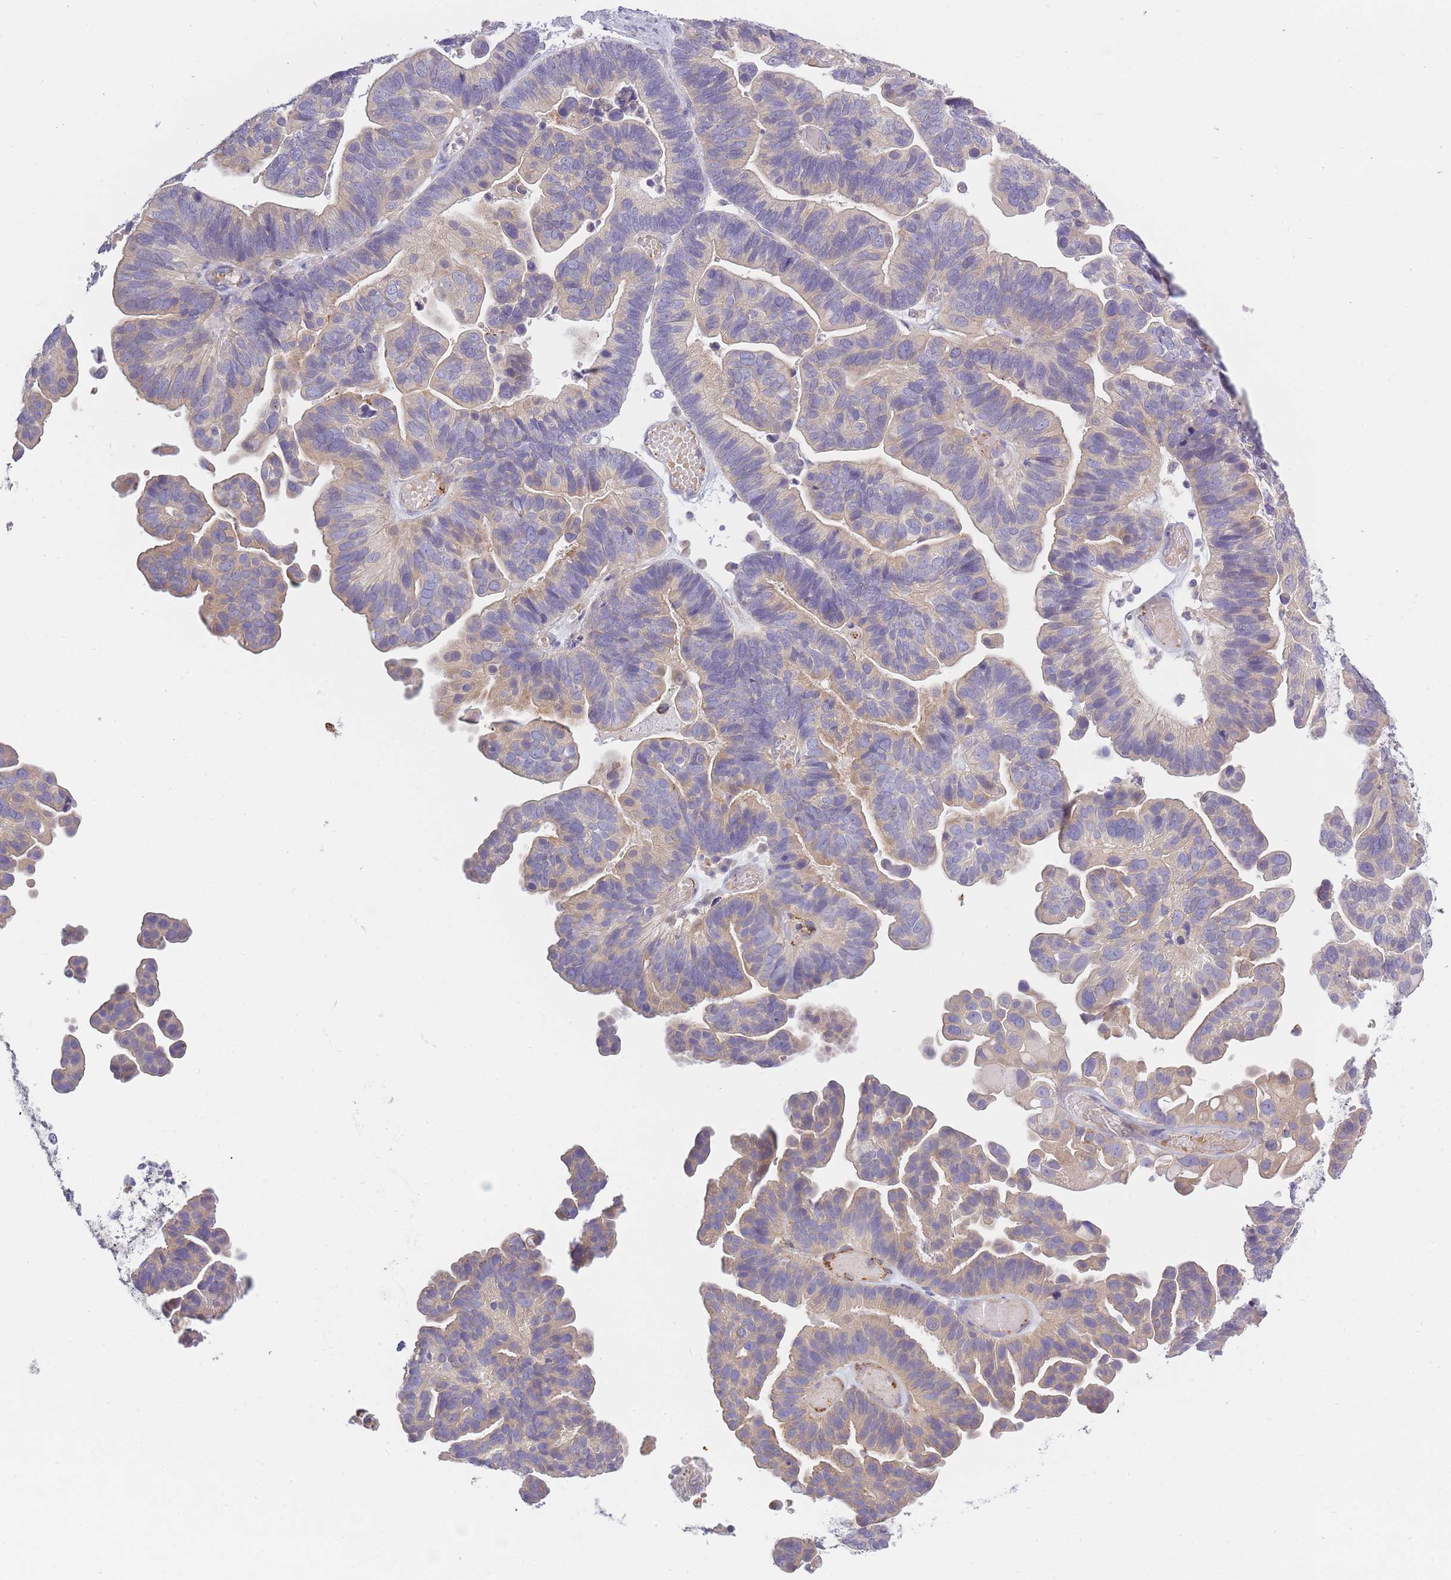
{"staining": {"intensity": "weak", "quantity": "<25%", "location": "cytoplasmic/membranous"}, "tissue": "ovarian cancer", "cell_type": "Tumor cells", "image_type": "cancer", "snomed": [{"axis": "morphology", "description": "Cystadenocarcinoma, serous, NOS"}, {"axis": "topography", "description": "Ovary"}], "caption": "DAB (3,3'-diaminobenzidine) immunohistochemical staining of human ovarian serous cystadenocarcinoma demonstrates no significant staining in tumor cells.", "gene": "AP3M2", "patient": {"sex": "female", "age": 56}}